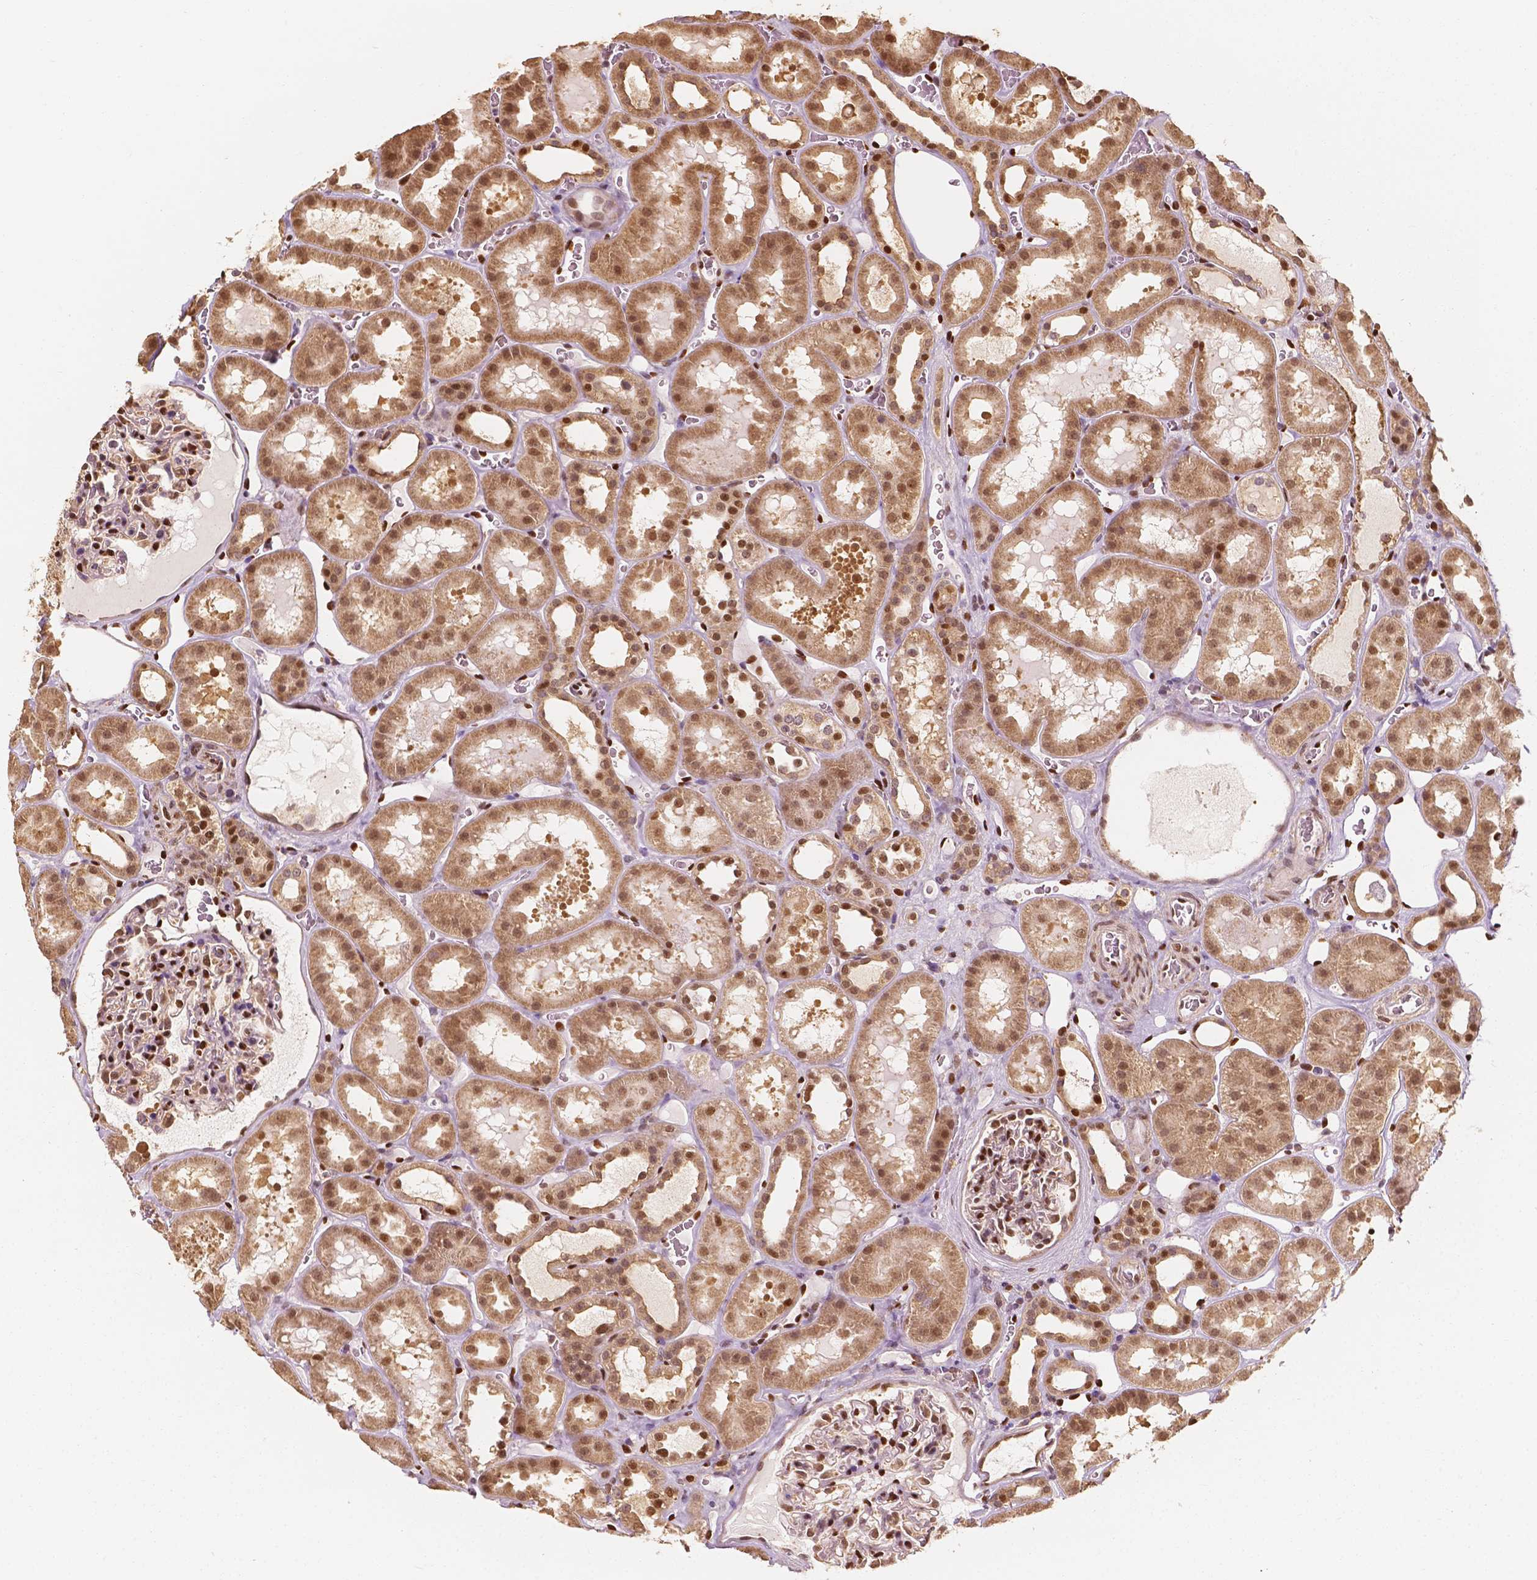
{"staining": {"intensity": "moderate", "quantity": "25%-75%", "location": "nuclear"}, "tissue": "kidney", "cell_type": "Cells in glomeruli", "image_type": "normal", "snomed": [{"axis": "morphology", "description": "Normal tissue, NOS"}, {"axis": "topography", "description": "Kidney"}], "caption": "Moderate nuclear positivity for a protein is identified in about 25%-75% of cells in glomeruli of unremarkable kidney using immunohistochemistry (IHC).", "gene": "TBC1D17", "patient": {"sex": "female", "age": 41}}